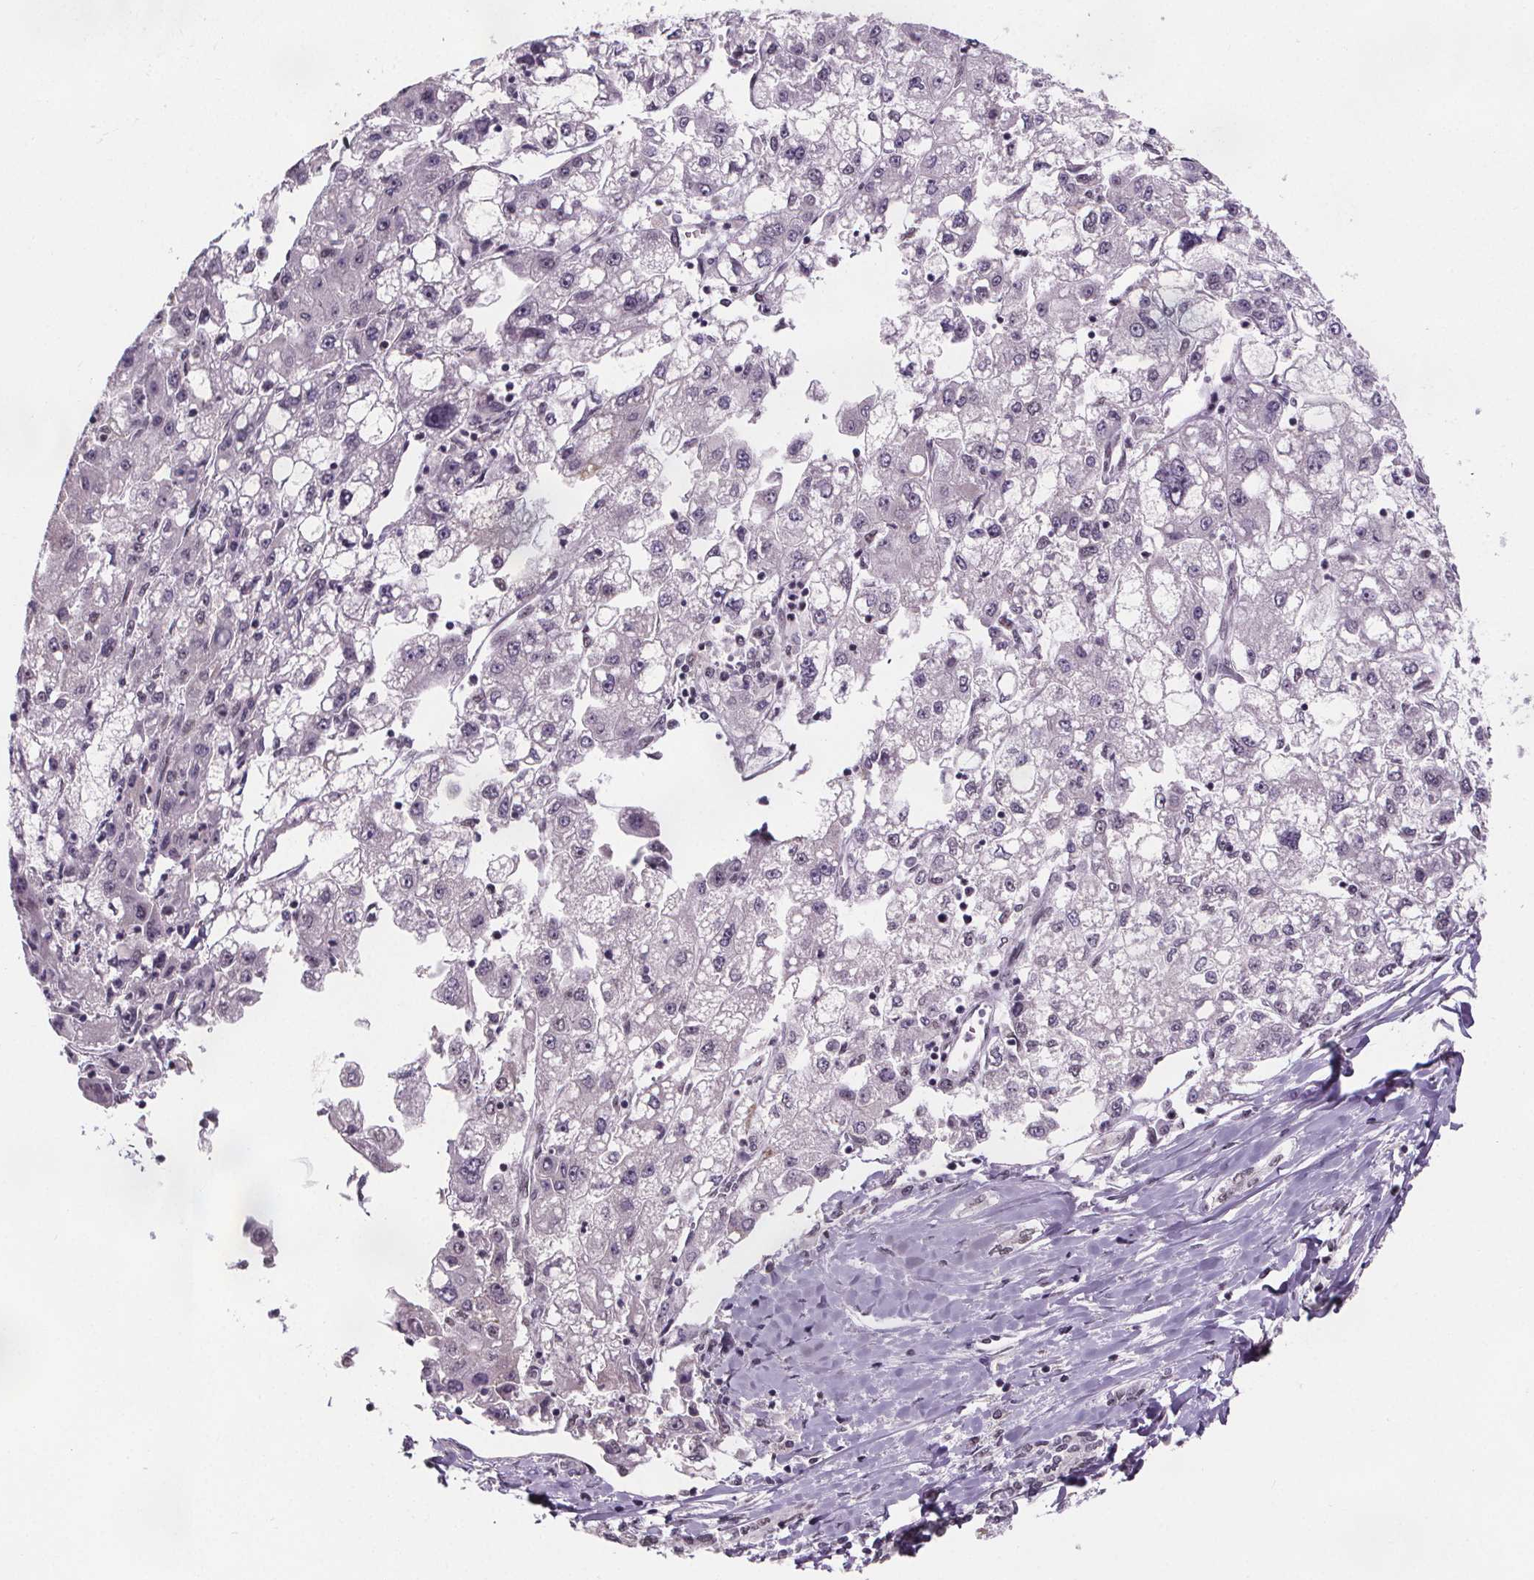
{"staining": {"intensity": "negative", "quantity": "none", "location": "none"}, "tissue": "liver cancer", "cell_type": "Tumor cells", "image_type": "cancer", "snomed": [{"axis": "morphology", "description": "Carcinoma, Hepatocellular, NOS"}, {"axis": "topography", "description": "Liver"}], "caption": "High magnification brightfield microscopy of liver cancer (hepatocellular carcinoma) stained with DAB (3,3'-diaminobenzidine) (brown) and counterstained with hematoxylin (blue): tumor cells show no significant staining.", "gene": "ZNF572", "patient": {"sex": "male", "age": 40}}